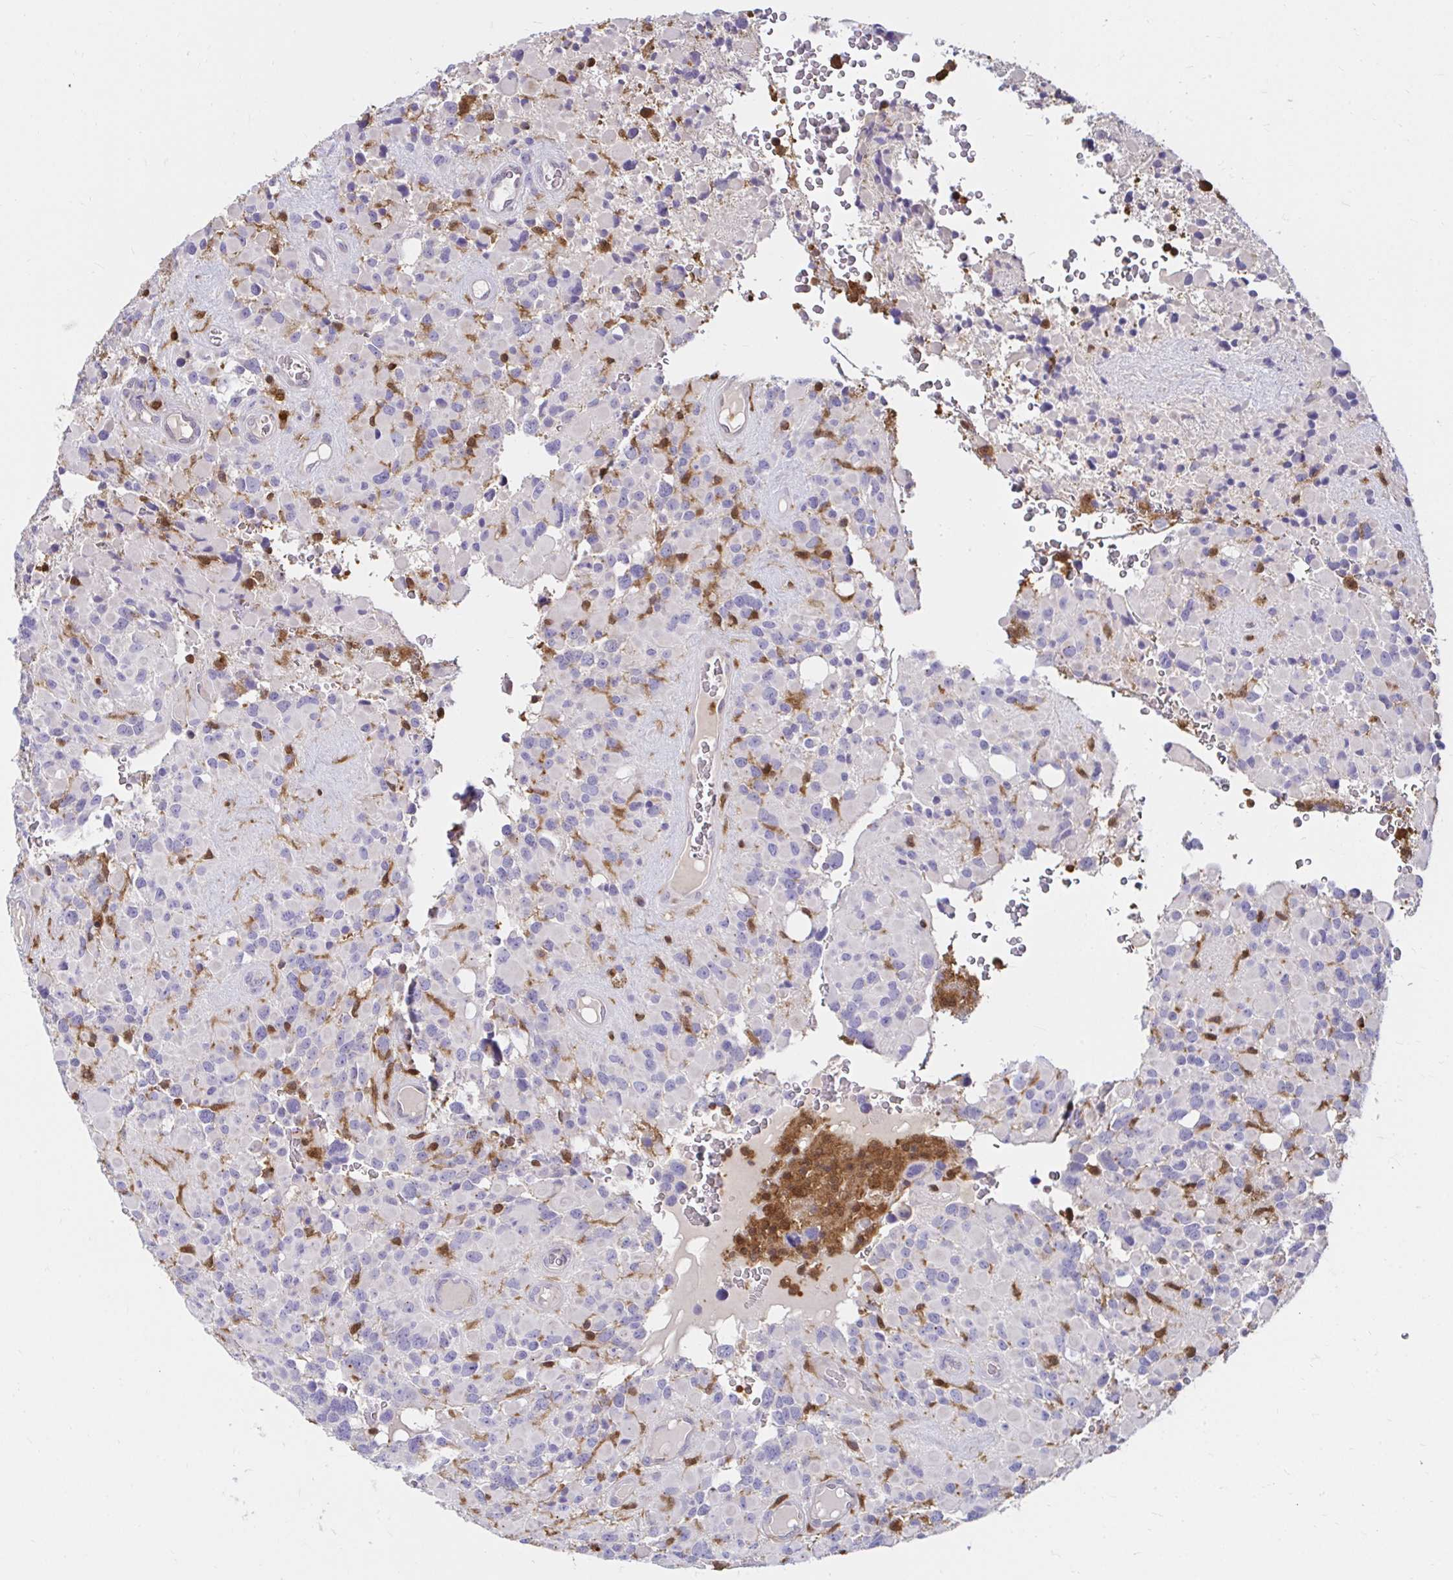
{"staining": {"intensity": "negative", "quantity": "none", "location": "none"}, "tissue": "glioma", "cell_type": "Tumor cells", "image_type": "cancer", "snomed": [{"axis": "morphology", "description": "Glioma, malignant, High grade"}, {"axis": "topography", "description": "Brain"}], "caption": "Immunohistochemistry (IHC) micrograph of glioma stained for a protein (brown), which displays no expression in tumor cells.", "gene": "PYCARD", "patient": {"sex": "female", "age": 40}}